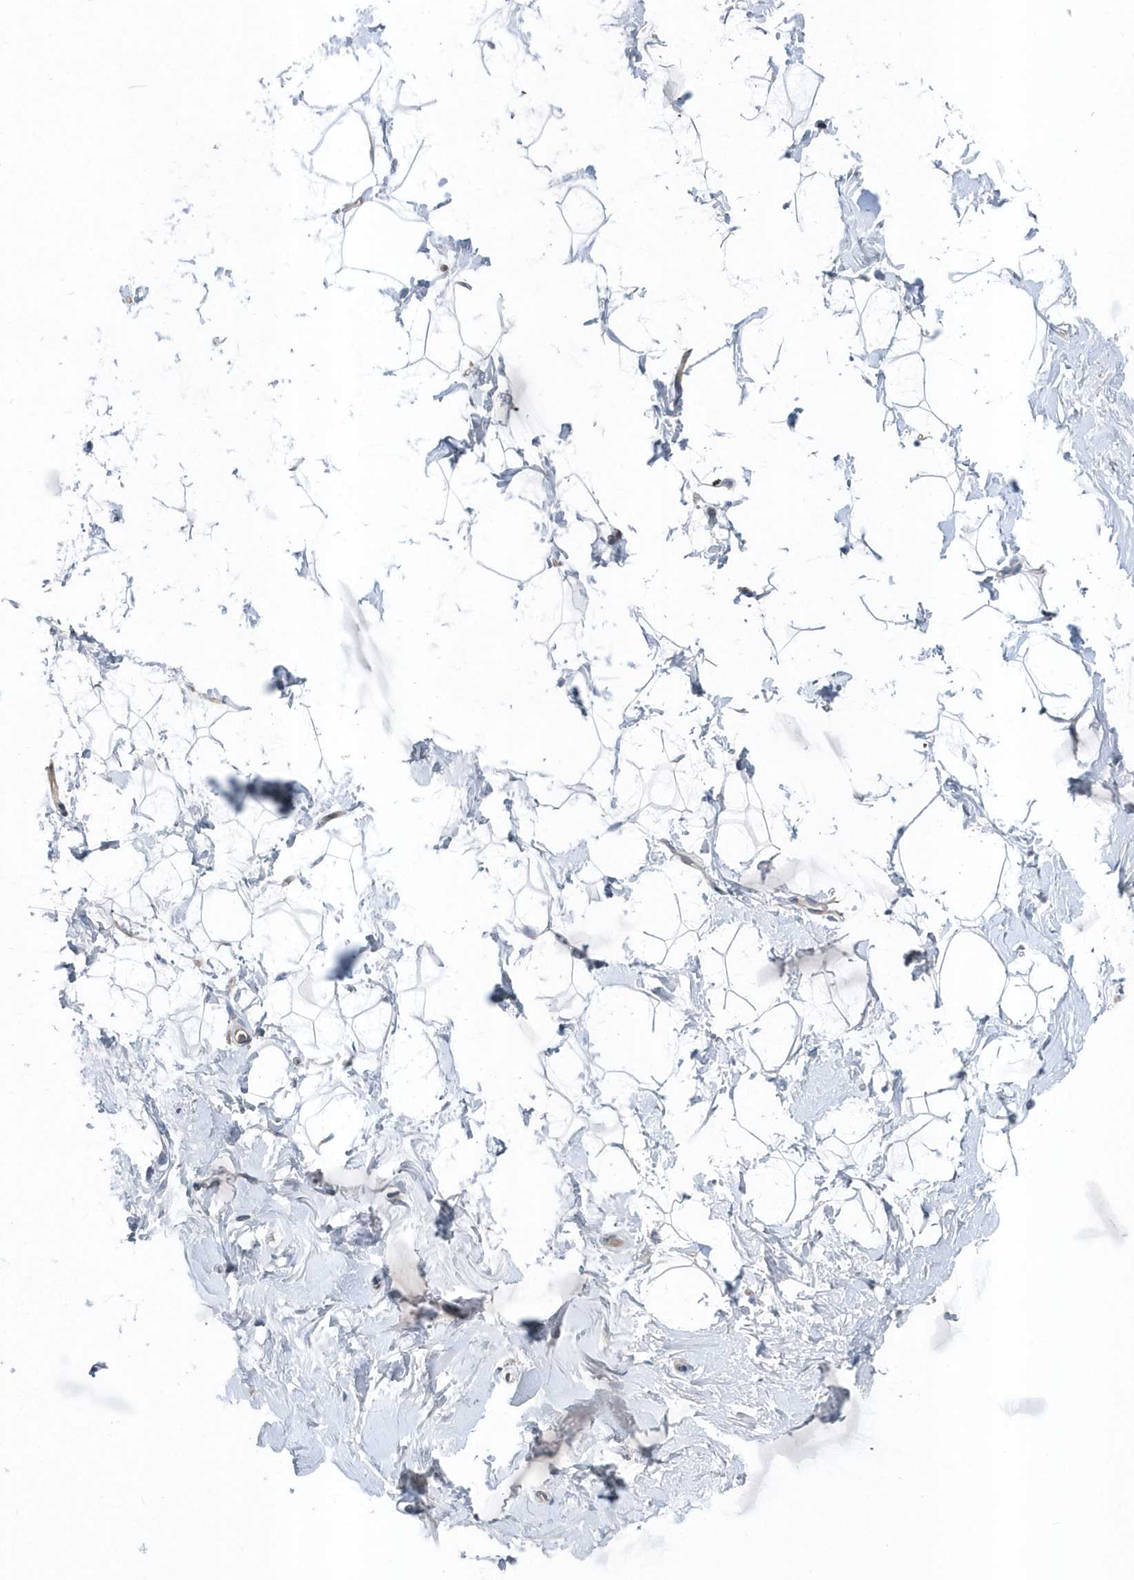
{"staining": {"intensity": "negative", "quantity": "none", "location": "none"}, "tissue": "breast", "cell_type": "Adipocytes", "image_type": "normal", "snomed": [{"axis": "morphology", "description": "Normal tissue, NOS"}, {"axis": "morphology", "description": "Adenoma, NOS"}, {"axis": "topography", "description": "Breast"}], "caption": "DAB immunohistochemical staining of normal human breast reveals no significant positivity in adipocytes. (DAB (3,3'-diaminobenzidine) immunohistochemistry (IHC) visualized using brightfield microscopy, high magnification).", "gene": "MCC", "patient": {"sex": "female", "age": 23}}